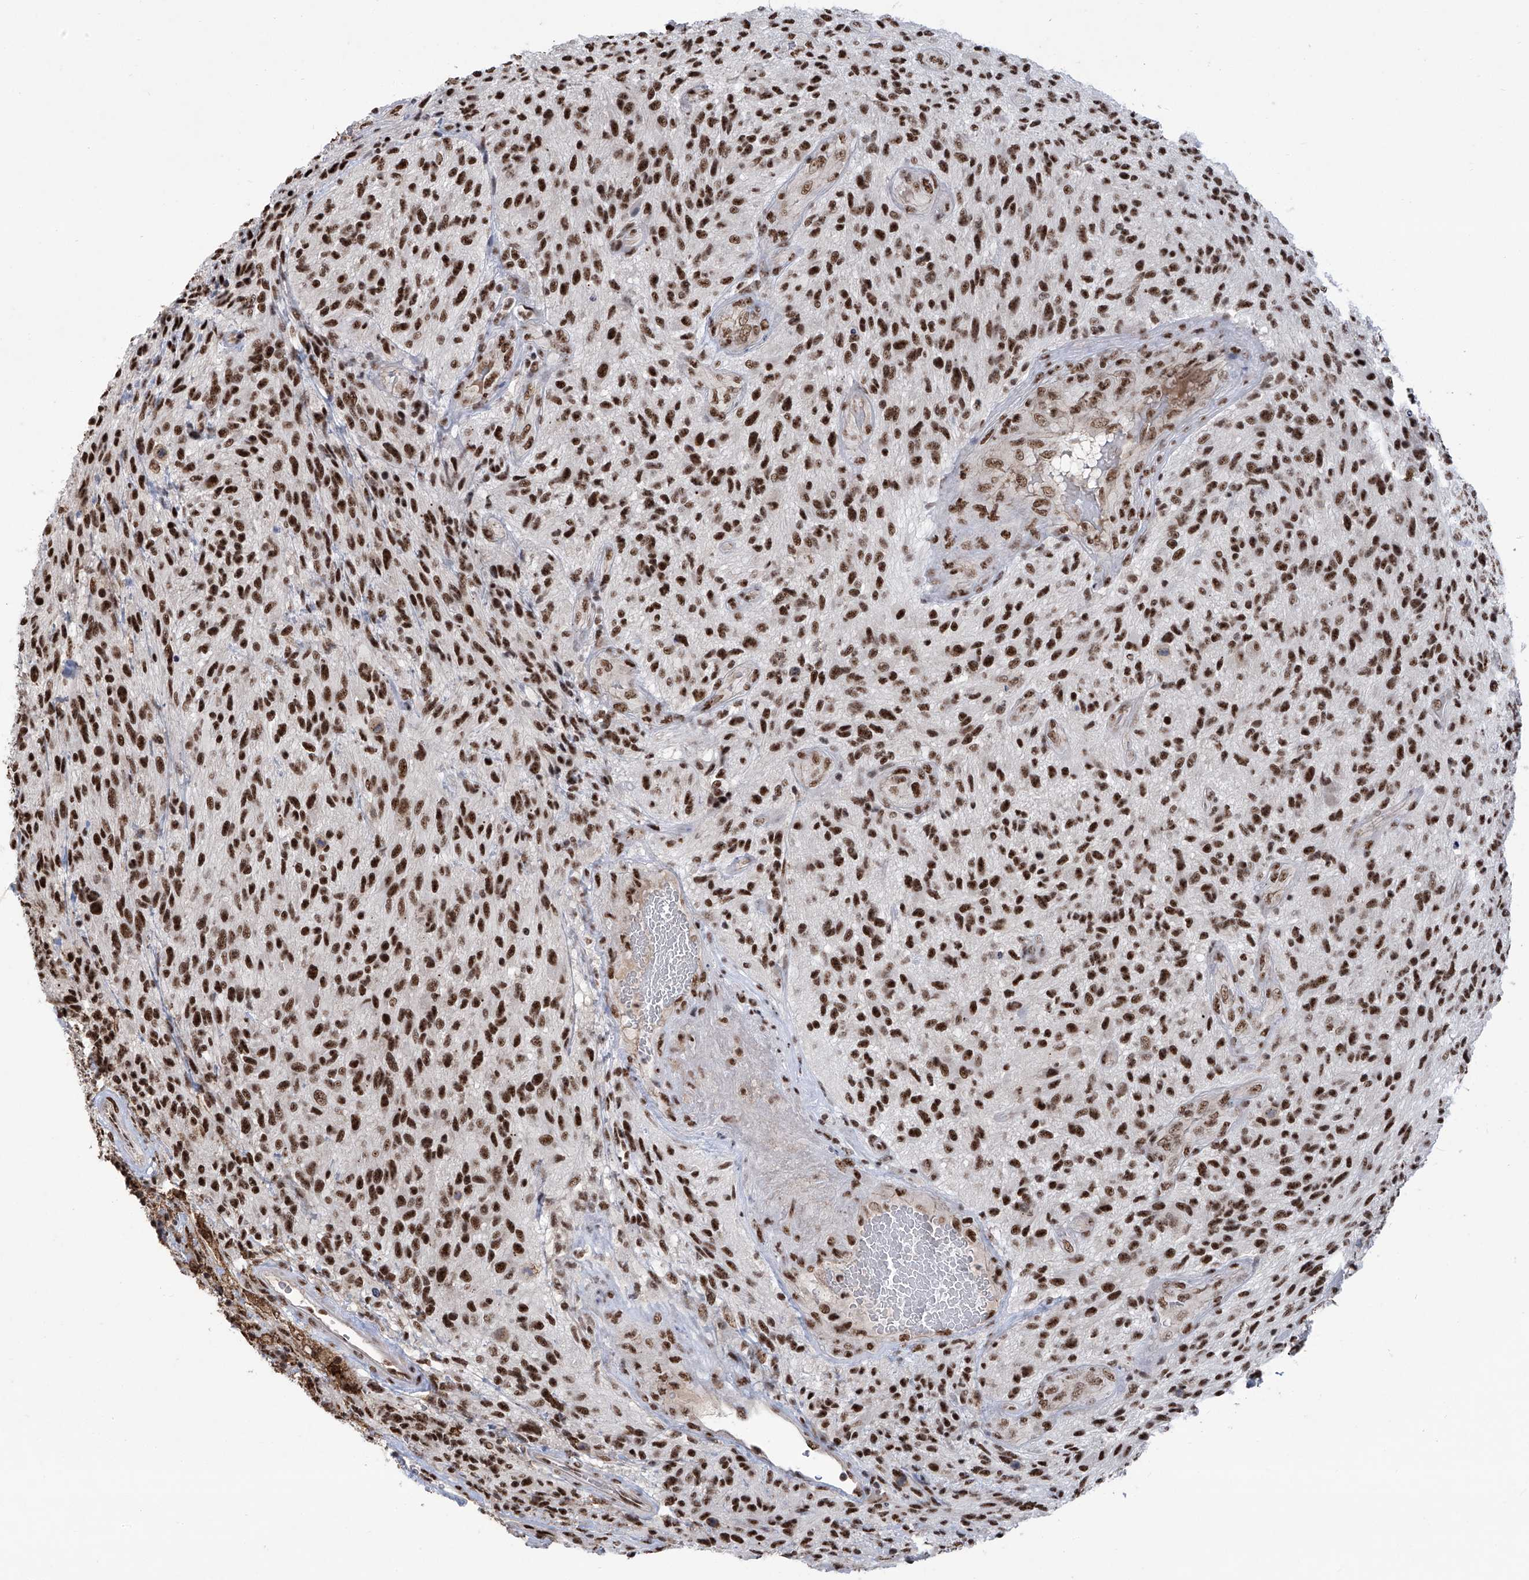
{"staining": {"intensity": "strong", "quantity": ">75%", "location": "nuclear"}, "tissue": "glioma", "cell_type": "Tumor cells", "image_type": "cancer", "snomed": [{"axis": "morphology", "description": "Glioma, malignant, High grade"}, {"axis": "topography", "description": "Brain"}], "caption": "This is a histology image of IHC staining of malignant high-grade glioma, which shows strong staining in the nuclear of tumor cells.", "gene": "FBXL4", "patient": {"sex": "male", "age": 47}}